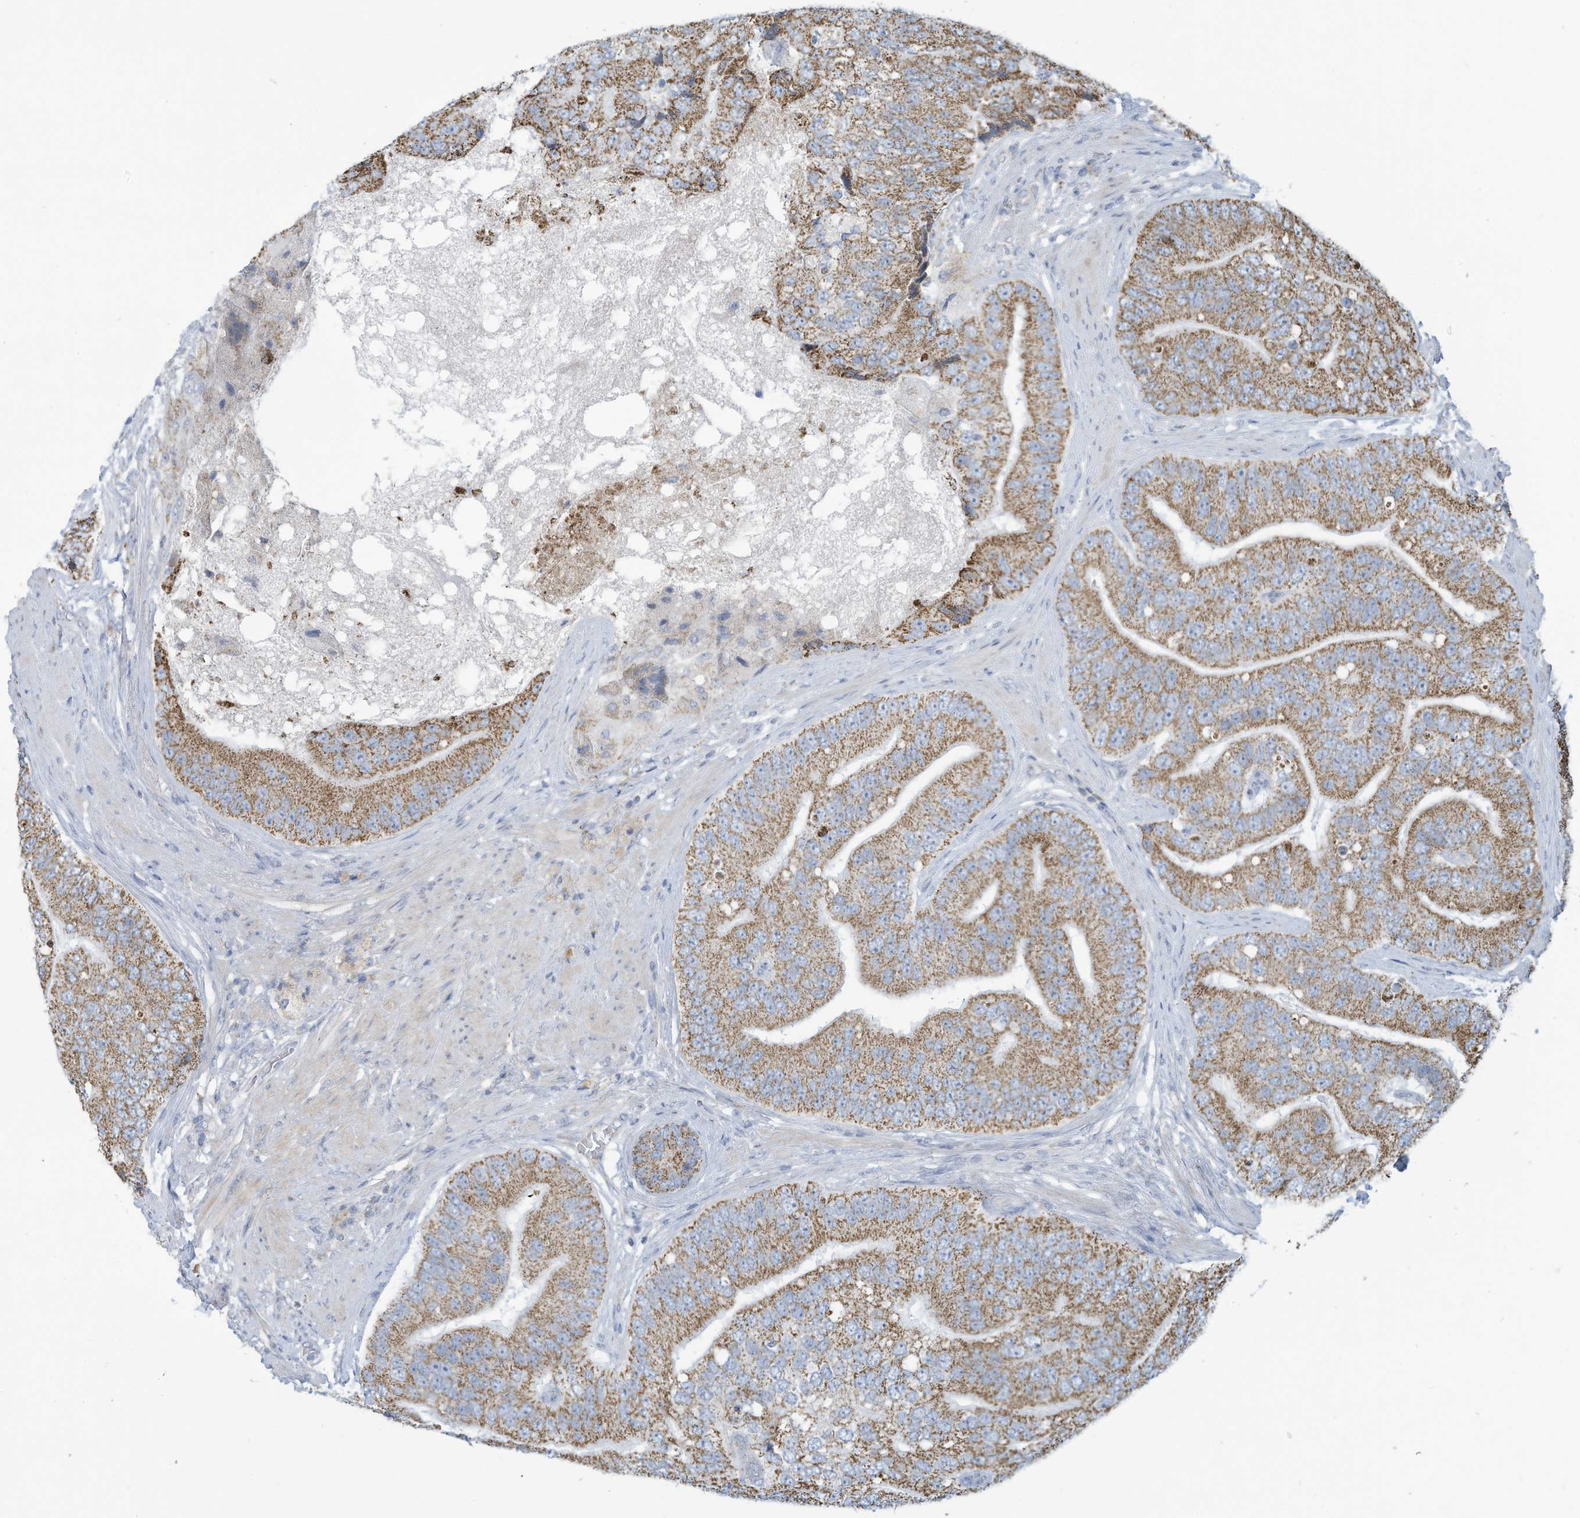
{"staining": {"intensity": "moderate", "quantity": ">75%", "location": "cytoplasmic/membranous"}, "tissue": "prostate cancer", "cell_type": "Tumor cells", "image_type": "cancer", "snomed": [{"axis": "morphology", "description": "Adenocarcinoma, High grade"}, {"axis": "topography", "description": "Prostate"}], "caption": "Immunohistochemistry histopathology image of neoplastic tissue: human prostate cancer stained using immunohistochemistry reveals medium levels of moderate protein expression localized specifically in the cytoplasmic/membranous of tumor cells, appearing as a cytoplasmic/membranous brown color.", "gene": "NLN", "patient": {"sex": "male", "age": 70}}